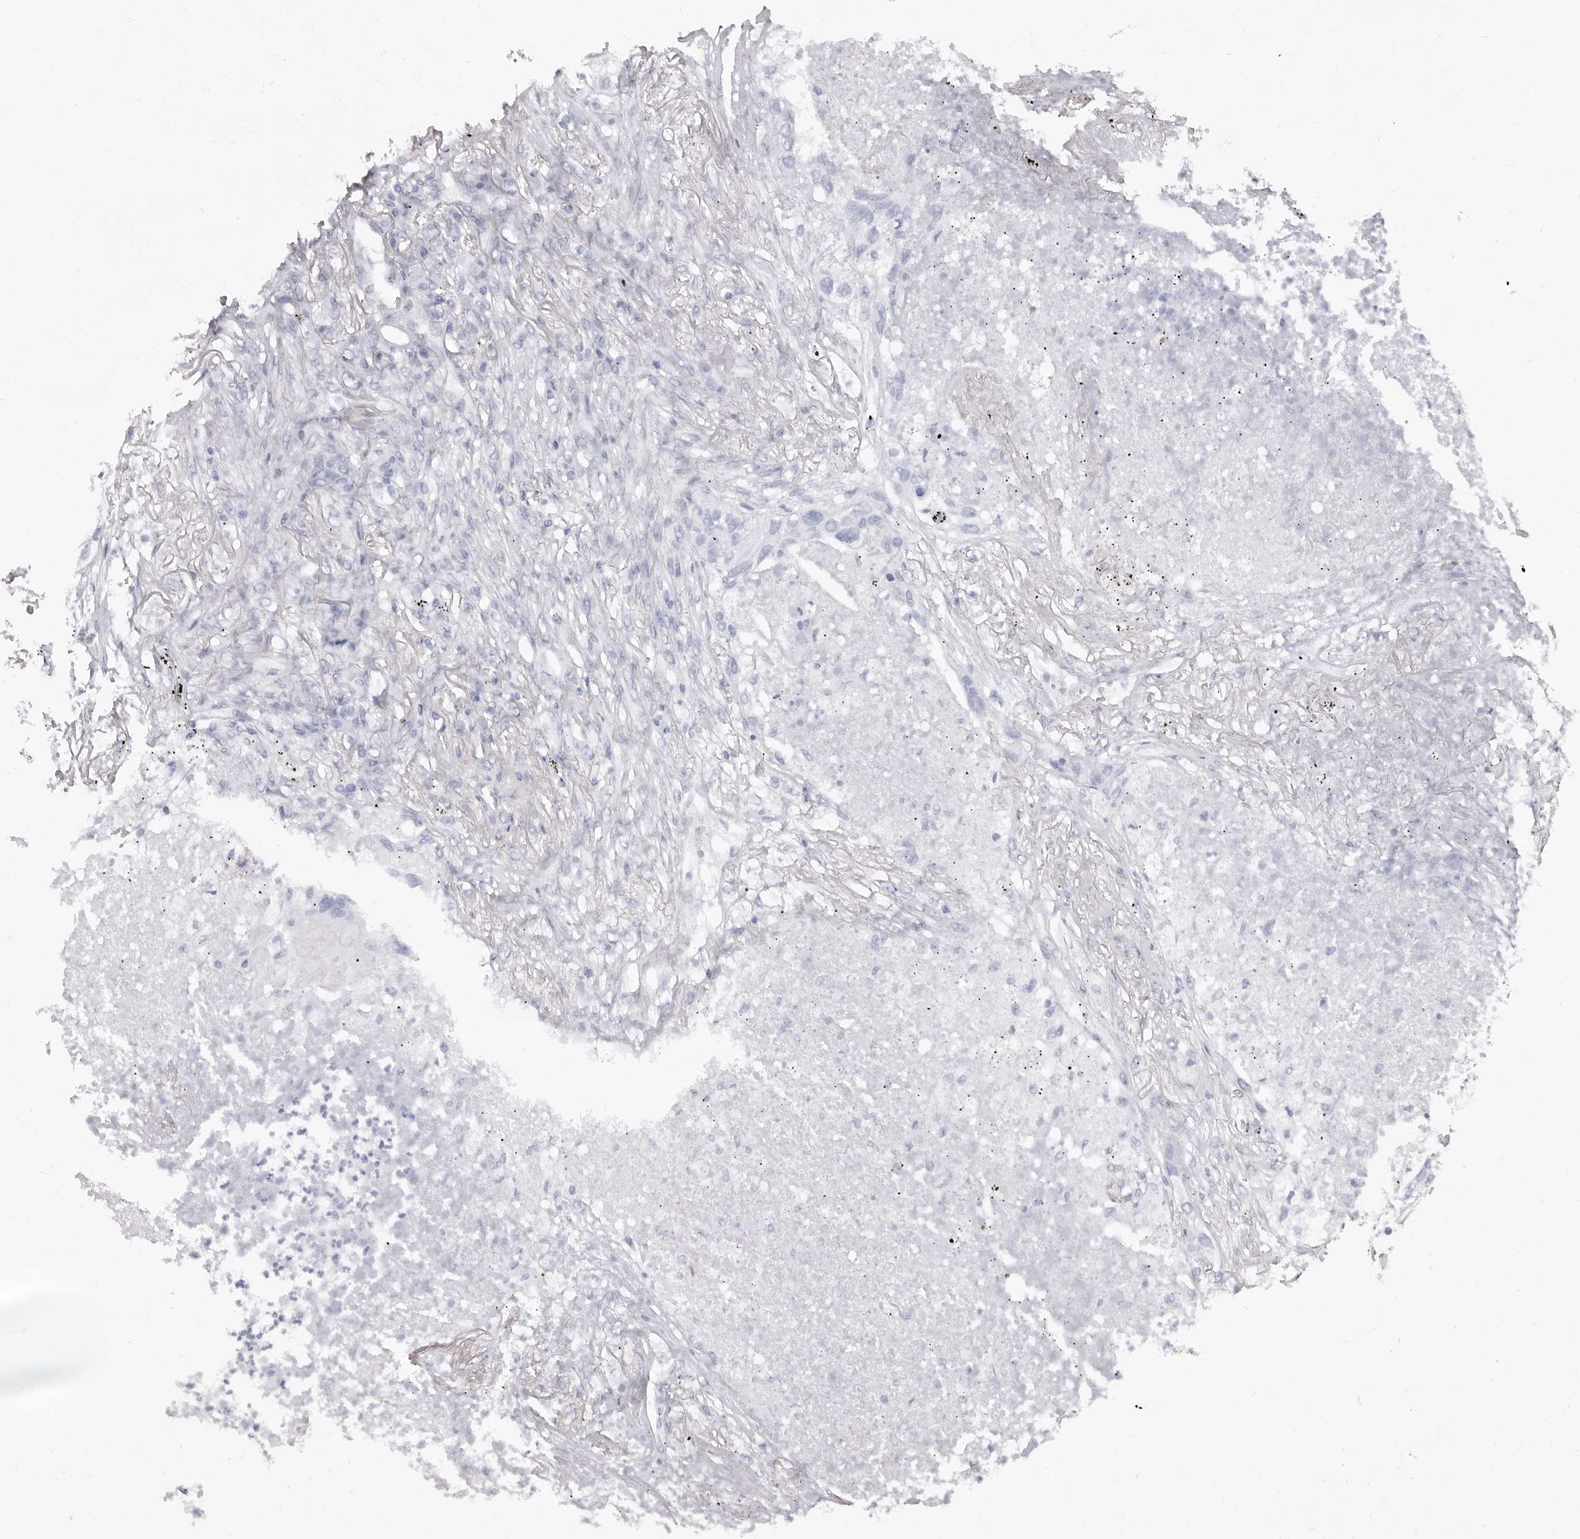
{"staining": {"intensity": "negative", "quantity": "none", "location": "none"}, "tissue": "lung cancer", "cell_type": "Tumor cells", "image_type": "cancer", "snomed": [{"axis": "morphology", "description": "Squamous cell carcinoma, NOS"}, {"axis": "topography", "description": "Lung"}], "caption": "High power microscopy photomicrograph of an IHC micrograph of lung squamous cell carcinoma, revealing no significant staining in tumor cells. Brightfield microscopy of IHC stained with DAB (brown) and hematoxylin (blue), captured at high magnification.", "gene": "KHDRBS2", "patient": {"sex": "female", "age": 63}}